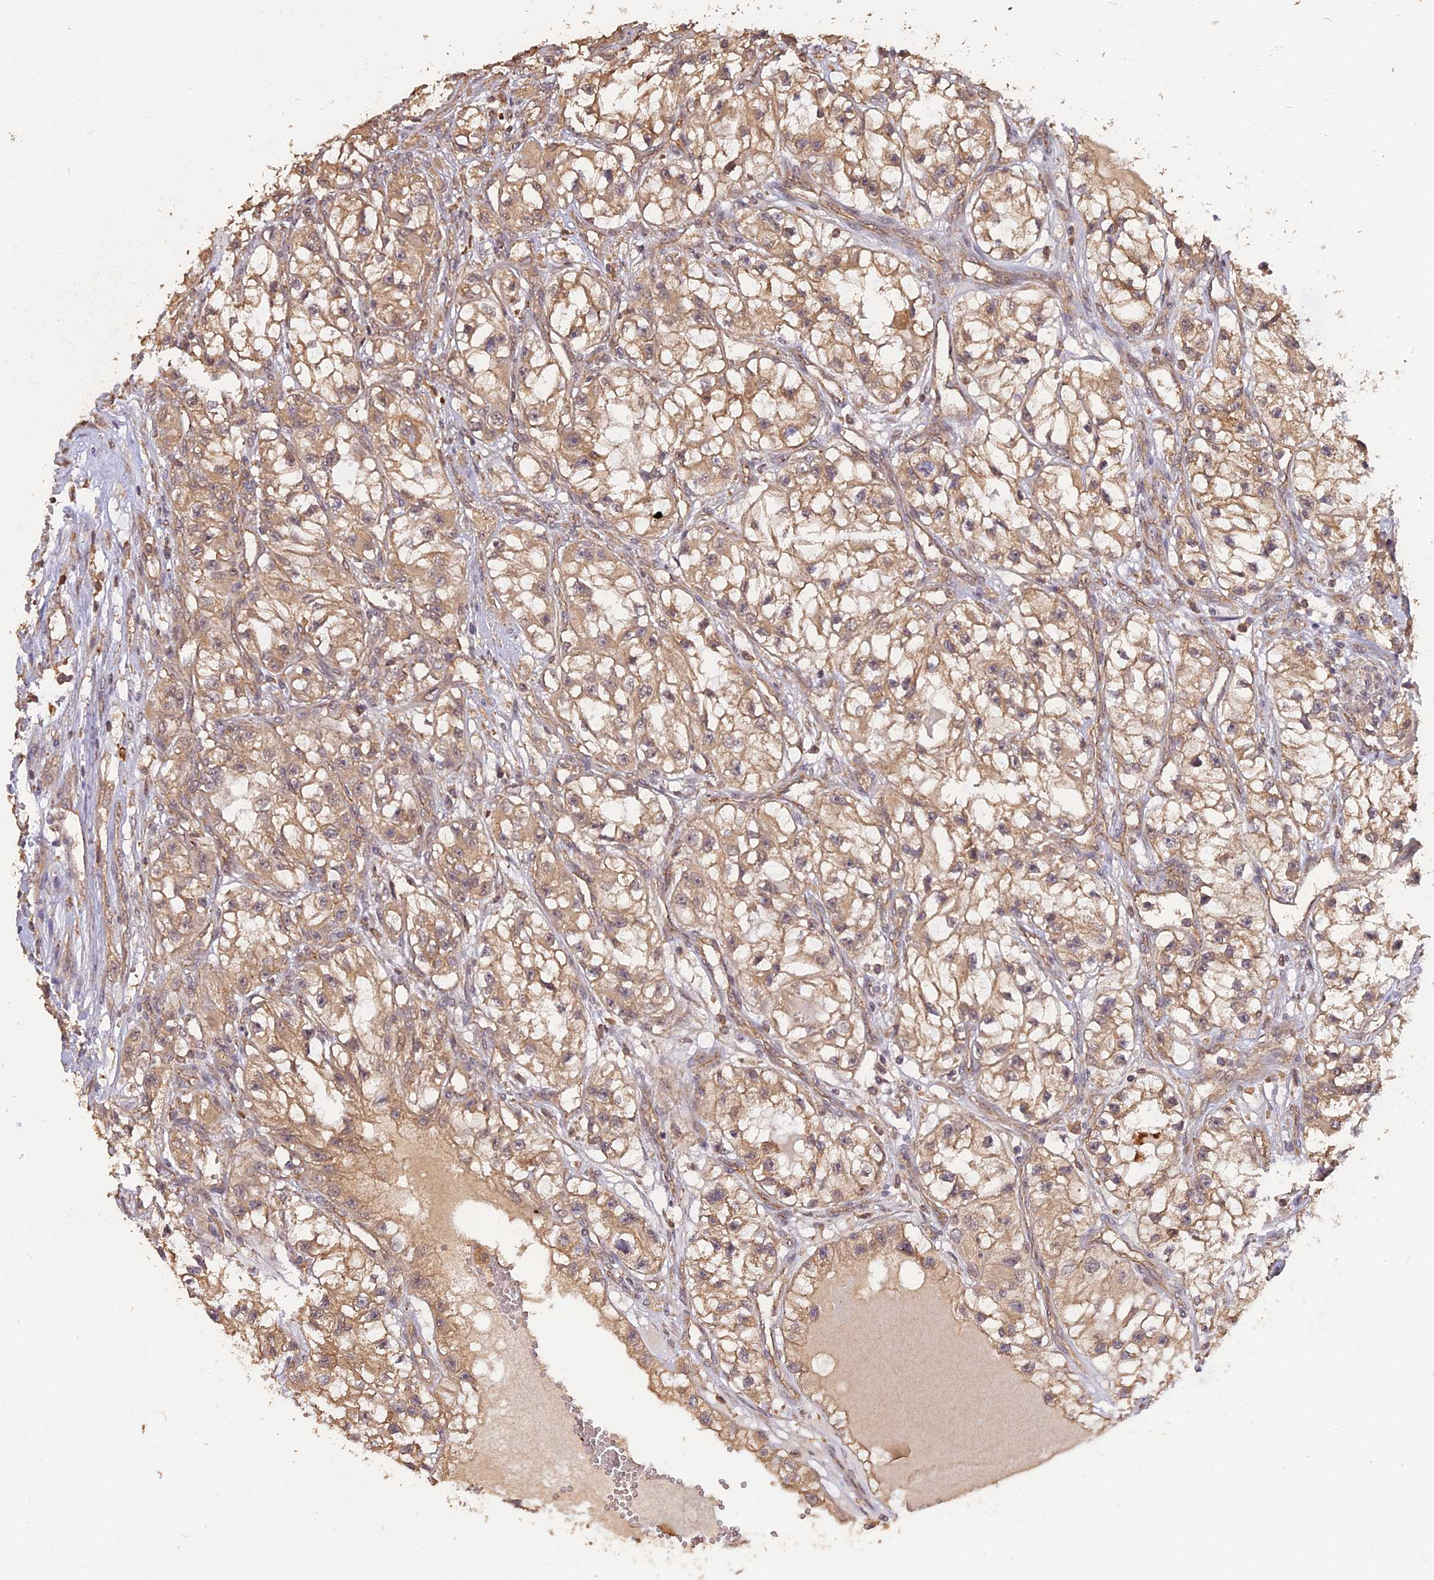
{"staining": {"intensity": "moderate", "quantity": ">75%", "location": "cytoplasmic/membranous"}, "tissue": "renal cancer", "cell_type": "Tumor cells", "image_type": "cancer", "snomed": [{"axis": "morphology", "description": "Adenocarcinoma, NOS"}, {"axis": "topography", "description": "Kidney"}], "caption": "IHC (DAB) staining of human renal cancer shows moderate cytoplasmic/membranous protein expression in approximately >75% of tumor cells.", "gene": "ARHGAP40", "patient": {"sex": "female", "age": 57}}